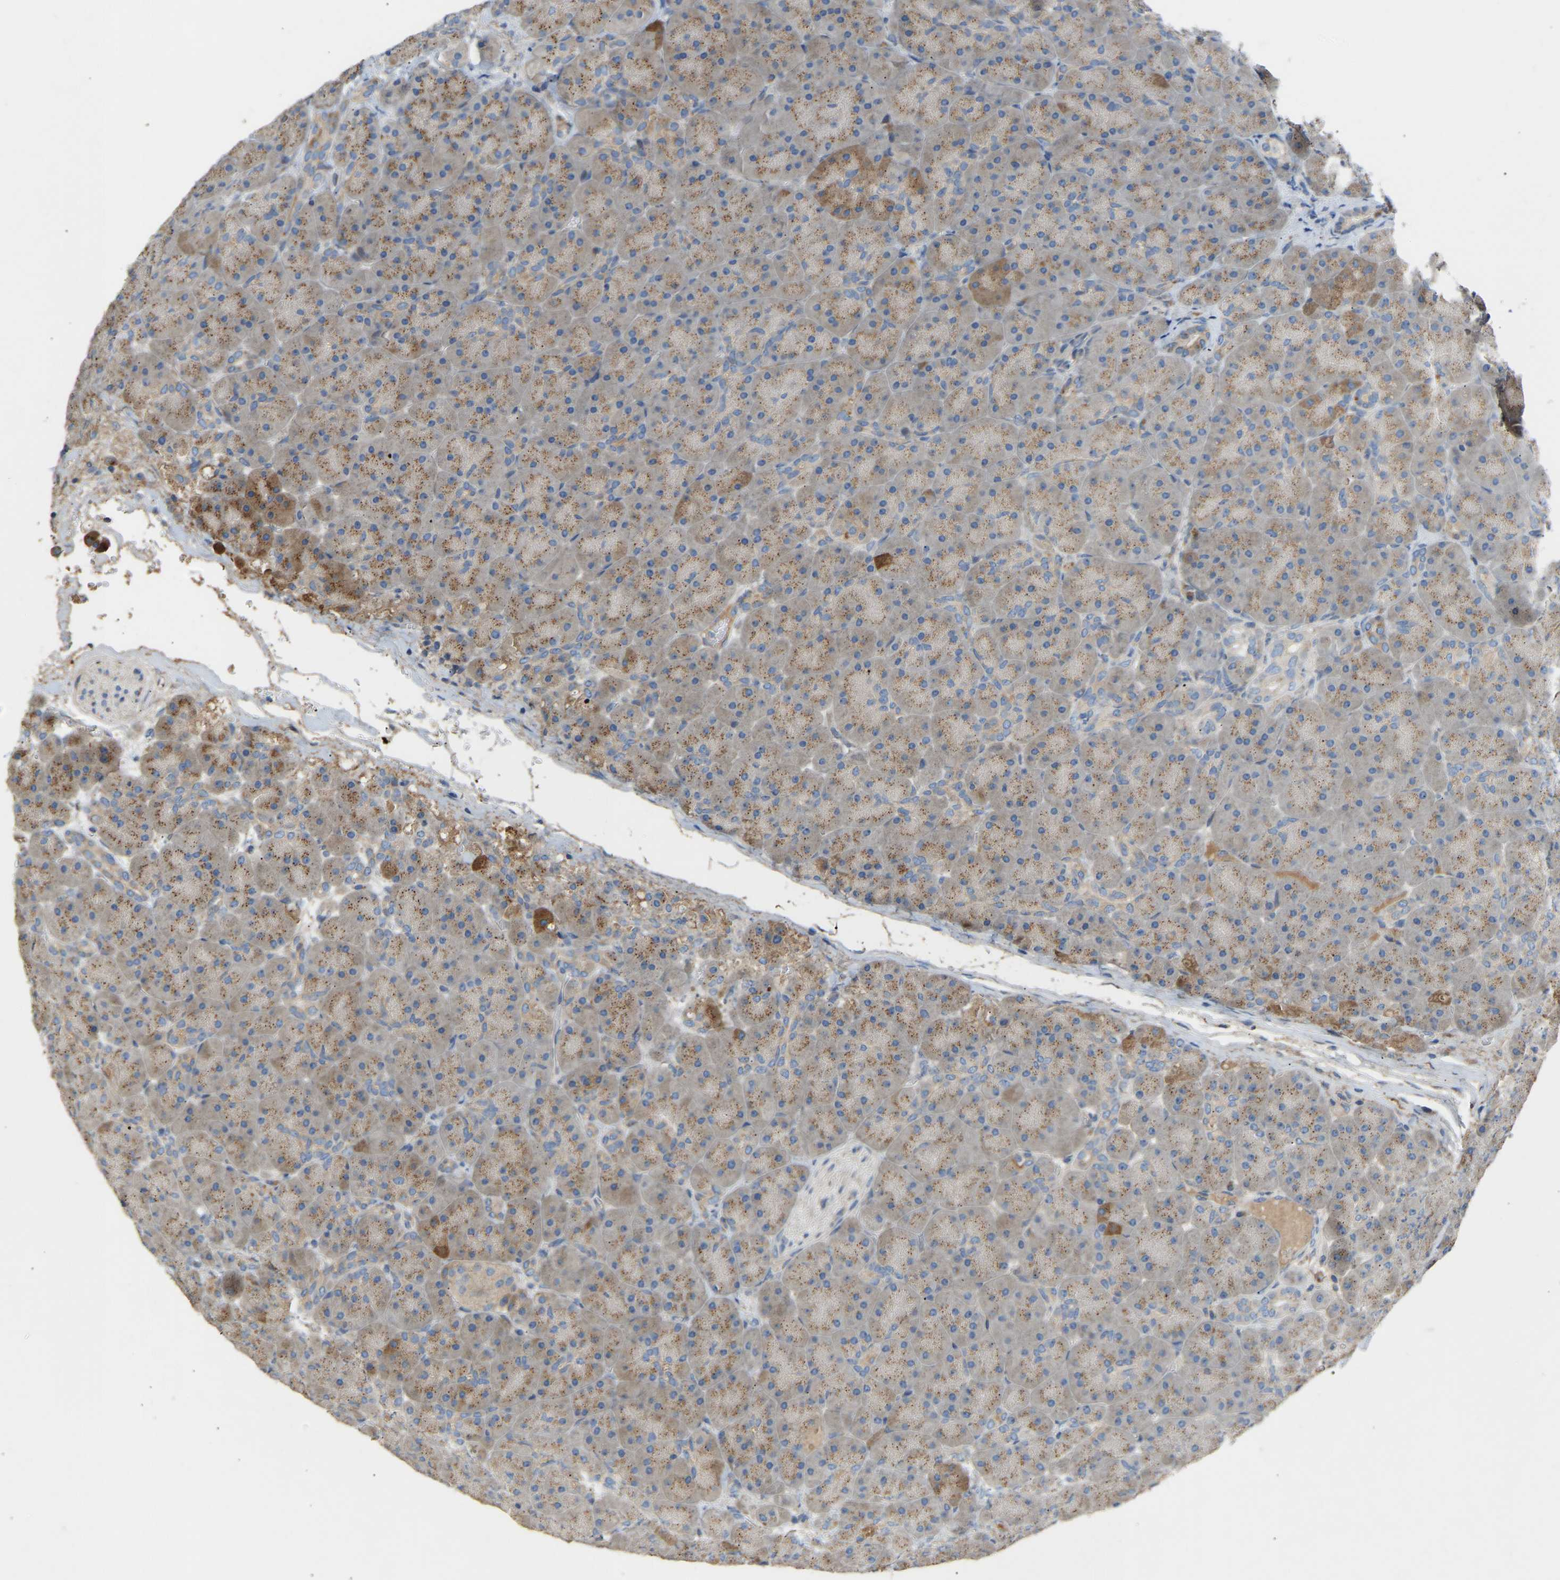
{"staining": {"intensity": "weak", "quantity": "25%-75%", "location": "cytoplasmic/membranous"}, "tissue": "pancreas", "cell_type": "Exocrine glandular cells", "image_type": "normal", "snomed": [{"axis": "morphology", "description": "Normal tissue, NOS"}, {"axis": "topography", "description": "Pancreas"}], "caption": "IHC of benign human pancreas exhibits low levels of weak cytoplasmic/membranous expression in about 25%-75% of exocrine glandular cells.", "gene": "RGP1", "patient": {"sex": "male", "age": 66}}